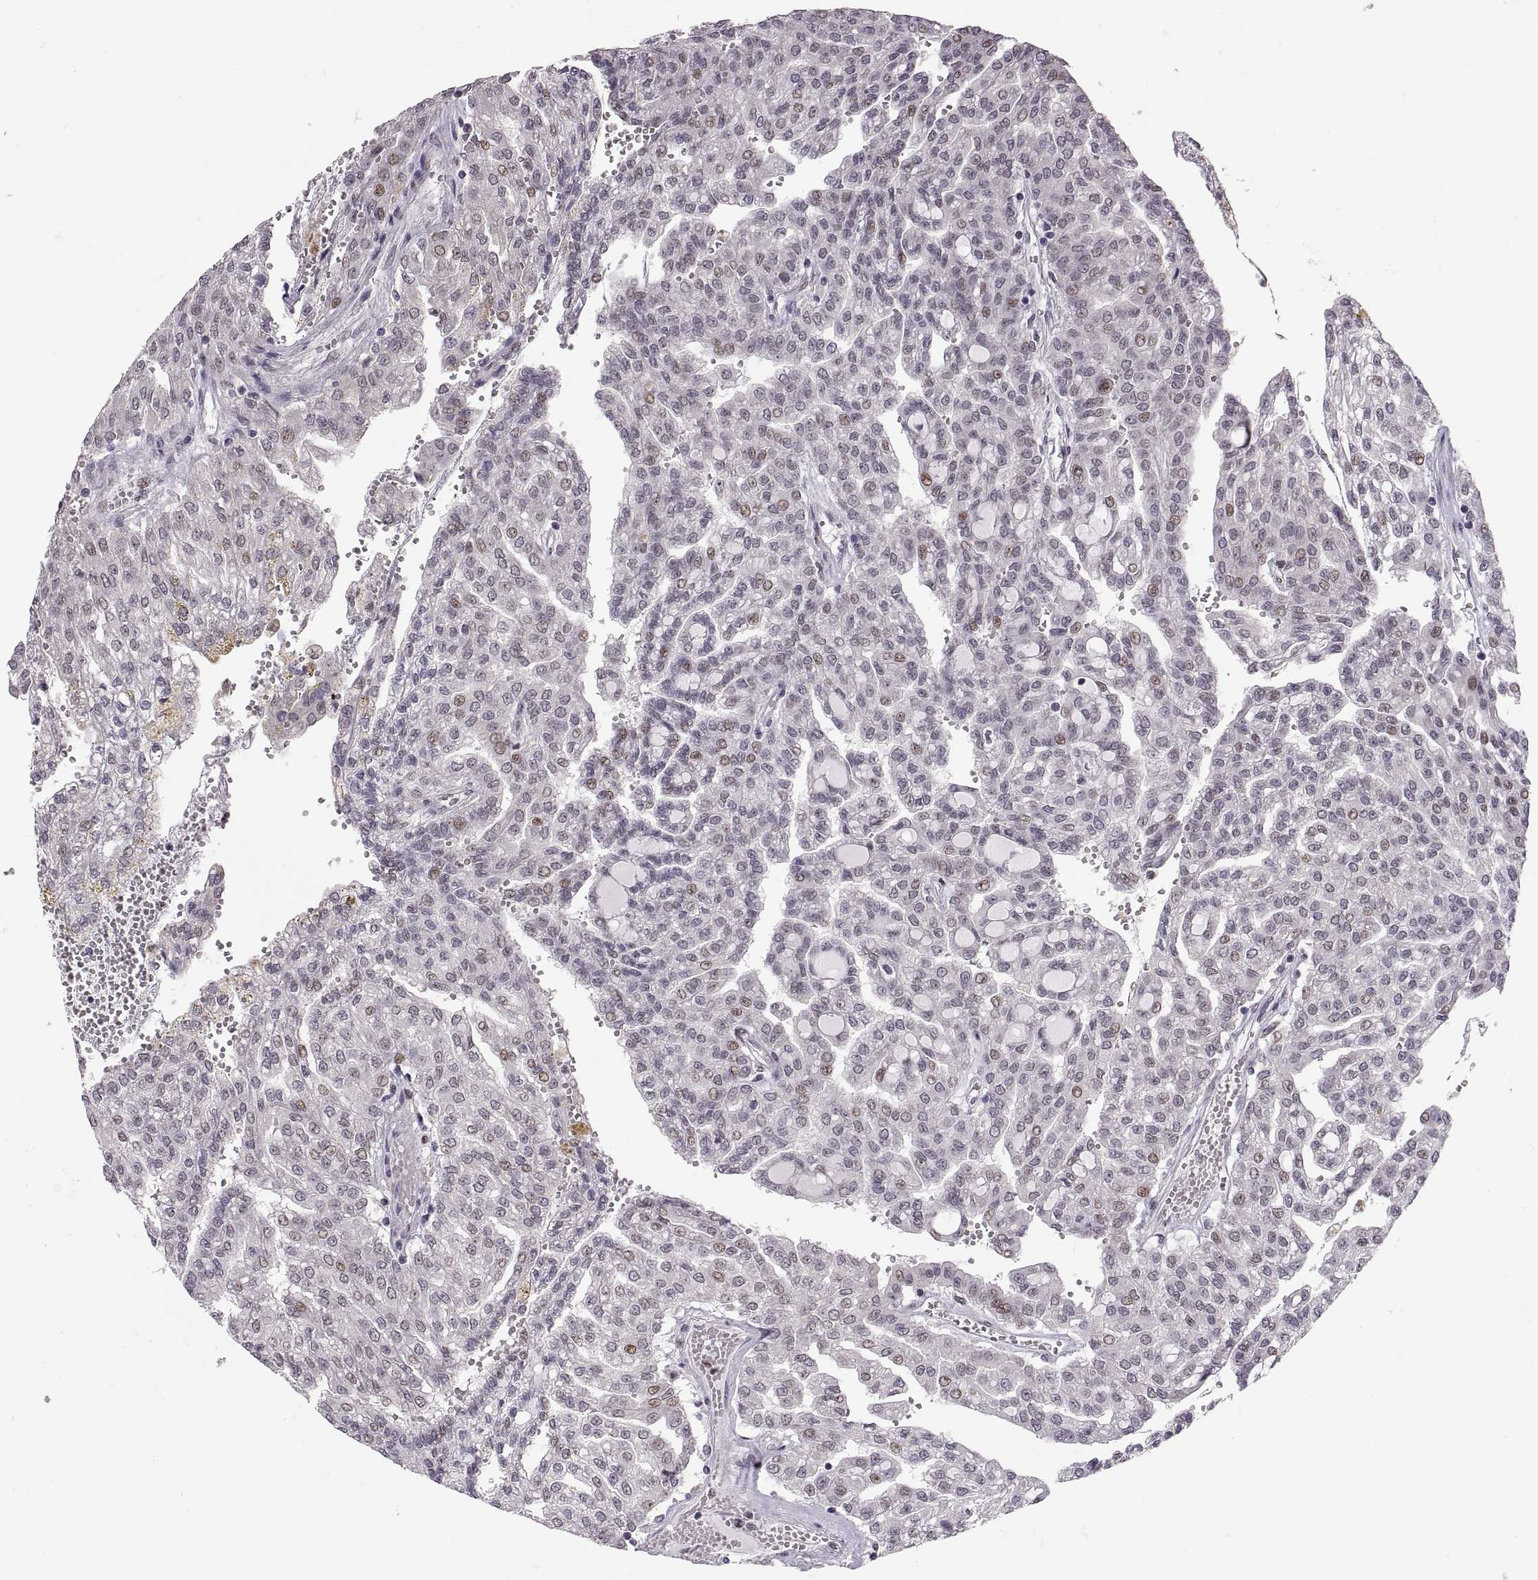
{"staining": {"intensity": "moderate", "quantity": "<25%", "location": "nuclear"}, "tissue": "renal cancer", "cell_type": "Tumor cells", "image_type": "cancer", "snomed": [{"axis": "morphology", "description": "Adenocarcinoma, NOS"}, {"axis": "topography", "description": "Kidney"}], "caption": "Immunohistochemistry (IHC) of renal adenocarcinoma displays low levels of moderate nuclear staining in approximately <25% of tumor cells. (brown staining indicates protein expression, while blue staining denotes nuclei).", "gene": "SNAI1", "patient": {"sex": "male", "age": 63}}